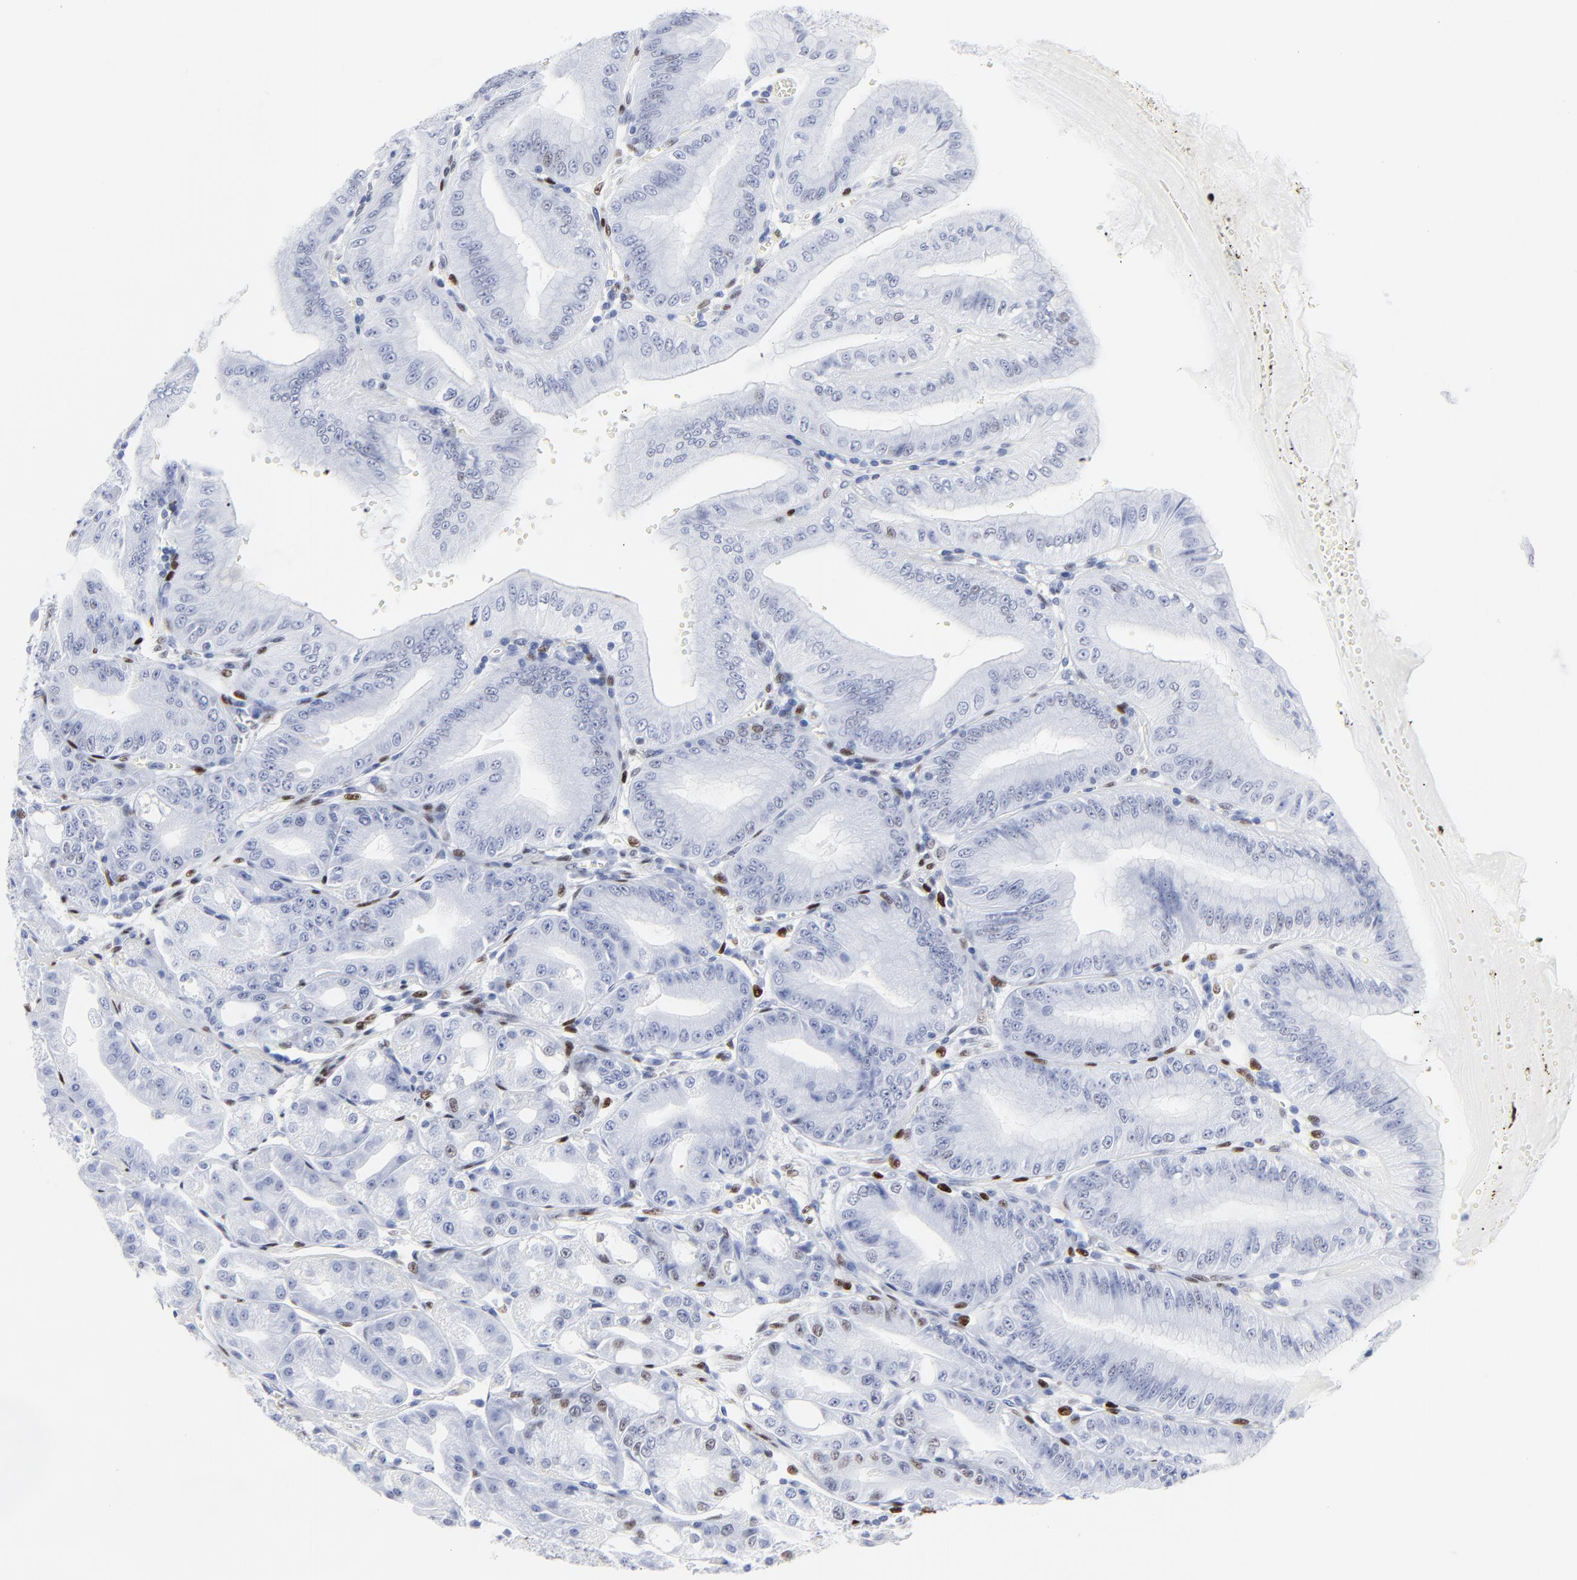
{"staining": {"intensity": "moderate", "quantity": "<25%", "location": "nuclear"}, "tissue": "stomach", "cell_type": "Glandular cells", "image_type": "normal", "snomed": [{"axis": "morphology", "description": "Normal tissue, NOS"}, {"axis": "topography", "description": "Stomach, lower"}], "caption": "Immunohistochemistry histopathology image of unremarkable stomach: human stomach stained using immunohistochemistry demonstrates low levels of moderate protein expression localized specifically in the nuclear of glandular cells, appearing as a nuclear brown color.", "gene": "JUN", "patient": {"sex": "male", "age": 71}}